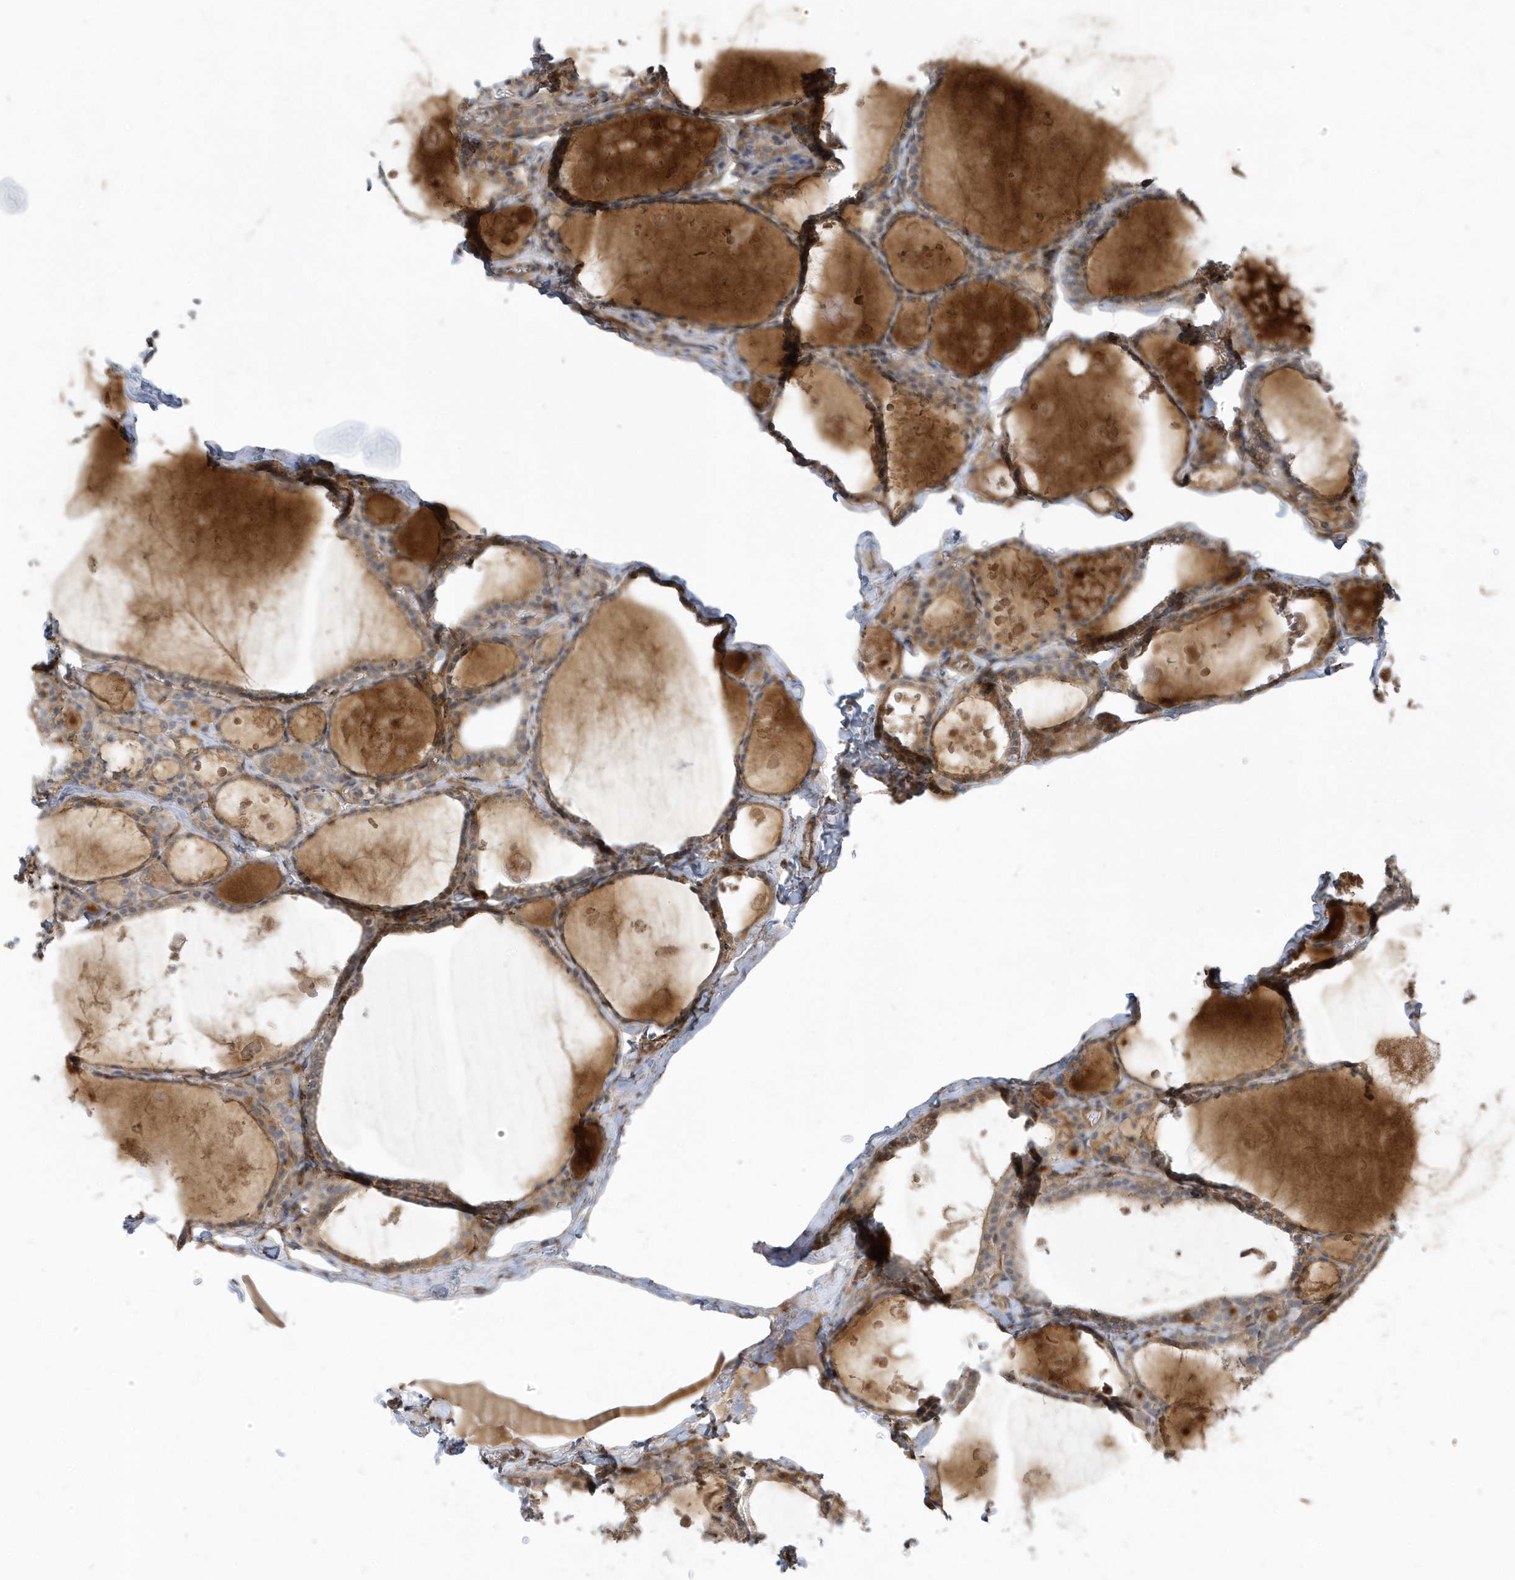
{"staining": {"intensity": "weak", "quantity": ">75%", "location": "cytoplasmic/membranous"}, "tissue": "thyroid gland", "cell_type": "Glandular cells", "image_type": "normal", "snomed": [{"axis": "morphology", "description": "Normal tissue, NOS"}, {"axis": "topography", "description": "Thyroid gland"}], "caption": "Immunohistochemistry (IHC) photomicrograph of unremarkable thyroid gland stained for a protein (brown), which reveals low levels of weak cytoplasmic/membranous positivity in about >75% of glandular cells.", "gene": "HRH4", "patient": {"sex": "male", "age": 56}}